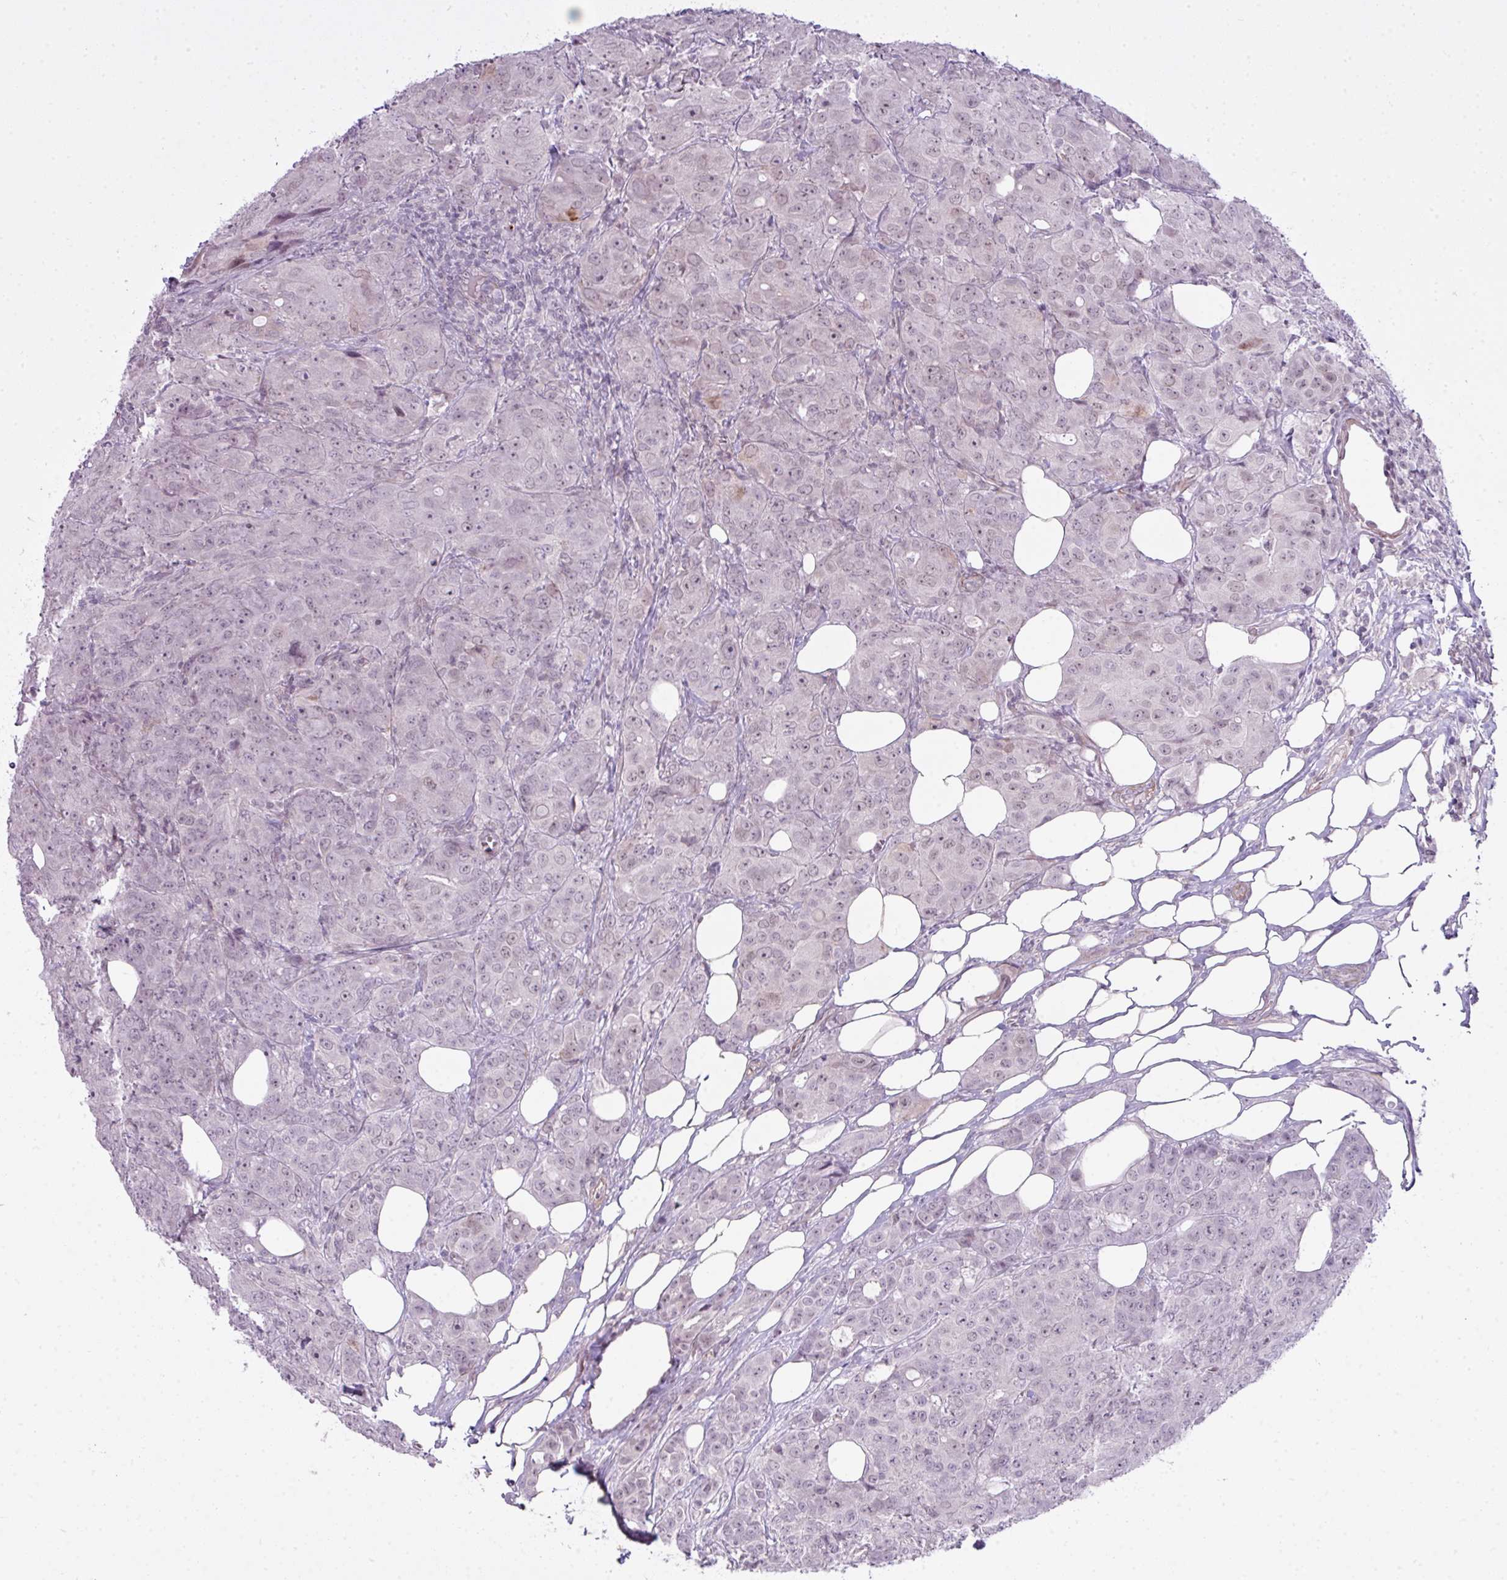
{"staining": {"intensity": "negative", "quantity": "none", "location": "none"}, "tissue": "breast cancer", "cell_type": "Tumor cells", "image_type": "cancer", "snomed": [{"axis": "morphology", "description": "Duct carcinoma"}, {"axis": "topography", "description": "Breast"}], "caption": "Immunohistochemistry (IHC) of human breast cancer reveals no expression in tumor cells.", "gene": "ZNF688", "patient": {"sex": "female", "age": 43}}